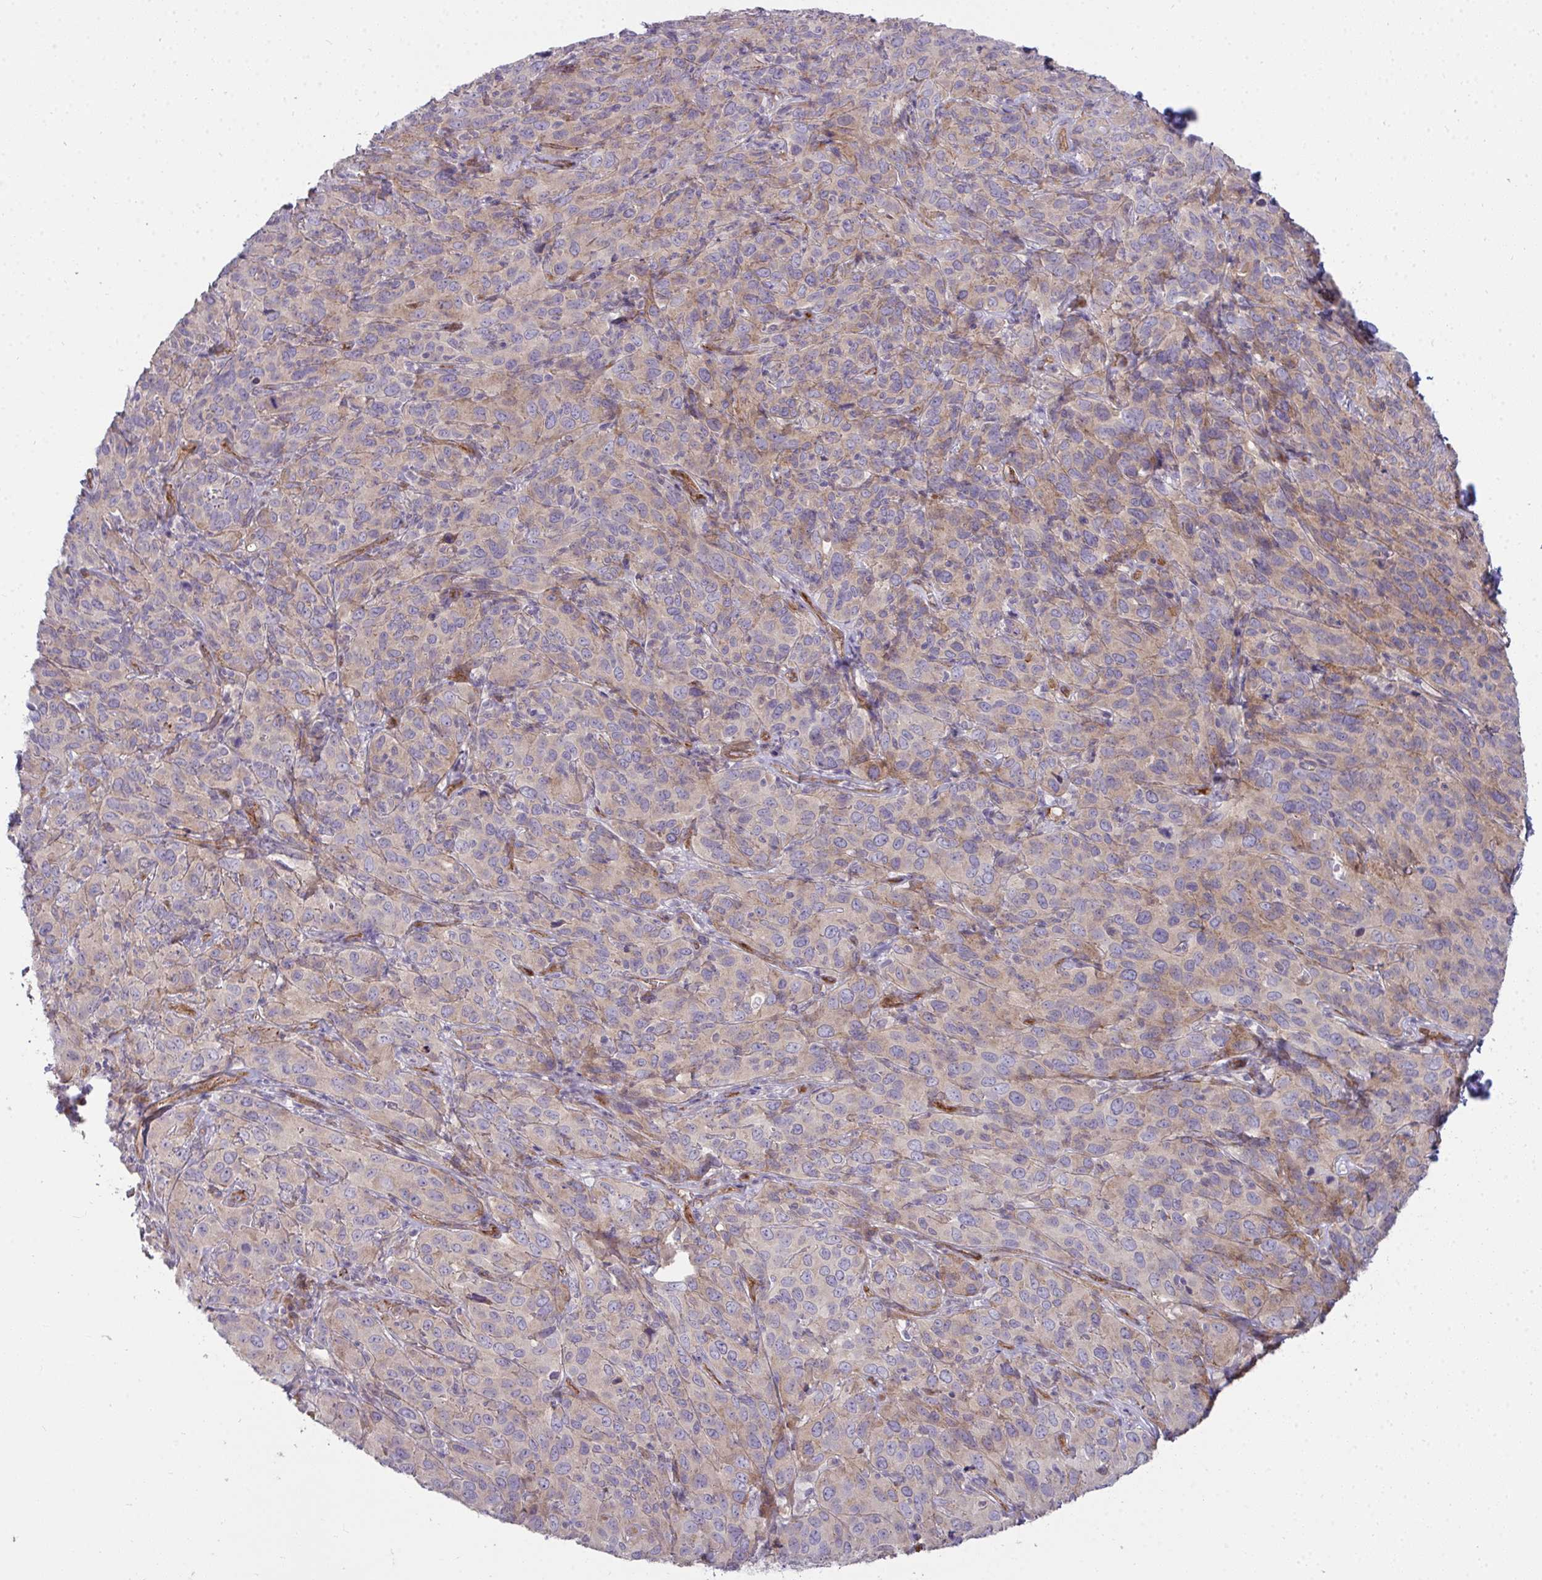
{"staining": {"intensity": "weak", "quantity": ">75%", "location": "cytoplasmic/membranous"}, "tissue": "cervical cancer", "cell_type": "Tumor cells", "image_type": "cancer", "snomed": [{"axis": "morphology", "description": "Squamous cell carcinoma, NOS"}, {"axis": "topography", "description": "Cervix"}], "caption": "Immunohistochemical staining of human cervical cancer (squamous cell carcinoma) demonstrates low levels of weak cytoplasmic/membranous positivity in approximately >75% of tumor cells.", "gene": "SH2D1B", "patient": {"sex": "female", "age": 51}}